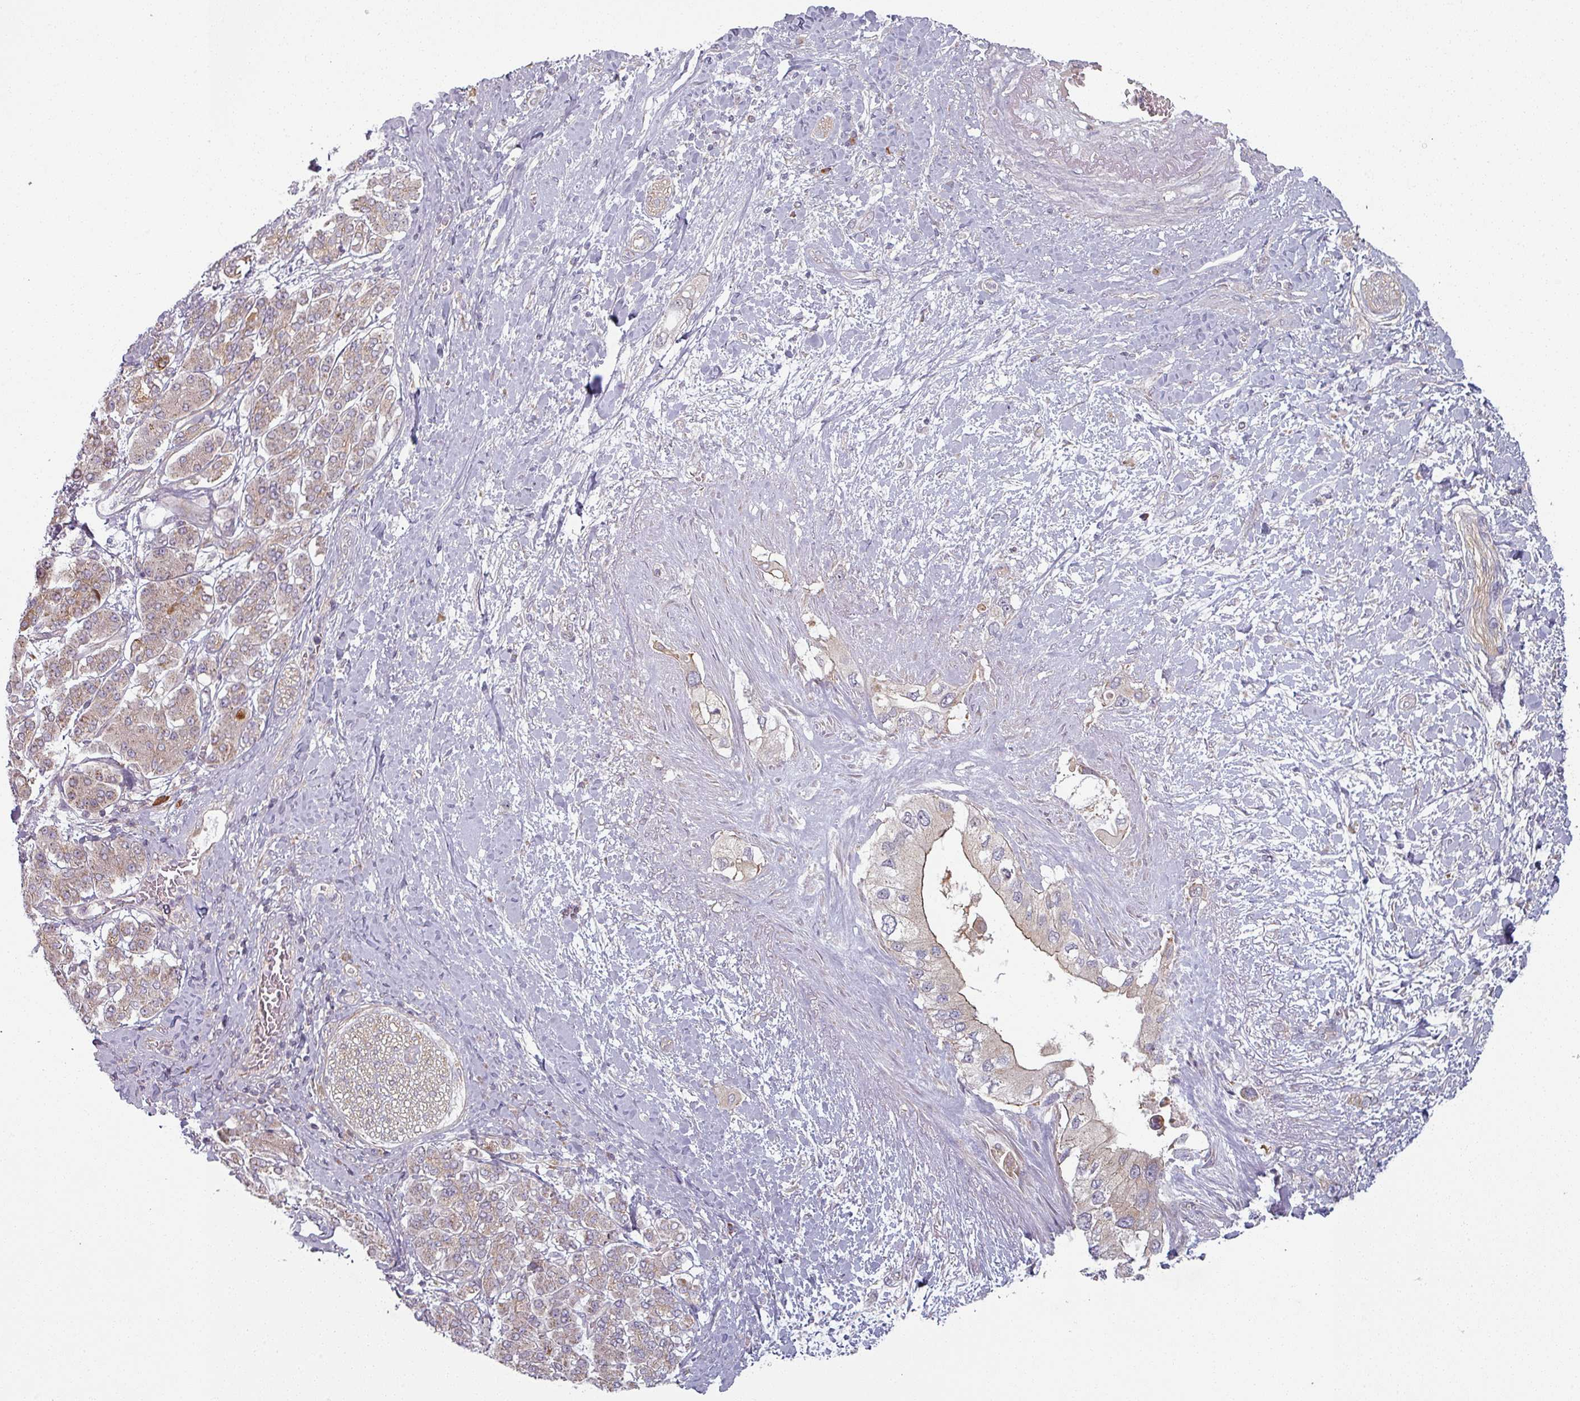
{"staining": {"intensity": "weak", "quantity": "25%-75%", "location": "cytoplasmic/membranous"}, "tissue": "pancreatic cancer", "cell_type": "Tumor cells", "image_type": "cancer", "snomed": [{"axis": "morphology", "description": "Inflammation, NOS"}, {"axis": "morphology", "description": "Adenocarcinoma, NOS"}, {"axis": "topography", "description": "Pancreas"}], "caption": "A brown stain labels weak cytoplasmic/membranous expression of a protein in pancreatic cancer tumor cells. The staining was performed using DAB, with brown indicating positive protein expression. Nuclei are stained blue with hematoxylin.", "gene": "PLEKHJ1", "patient": {"sex": "female", "age": 56}}